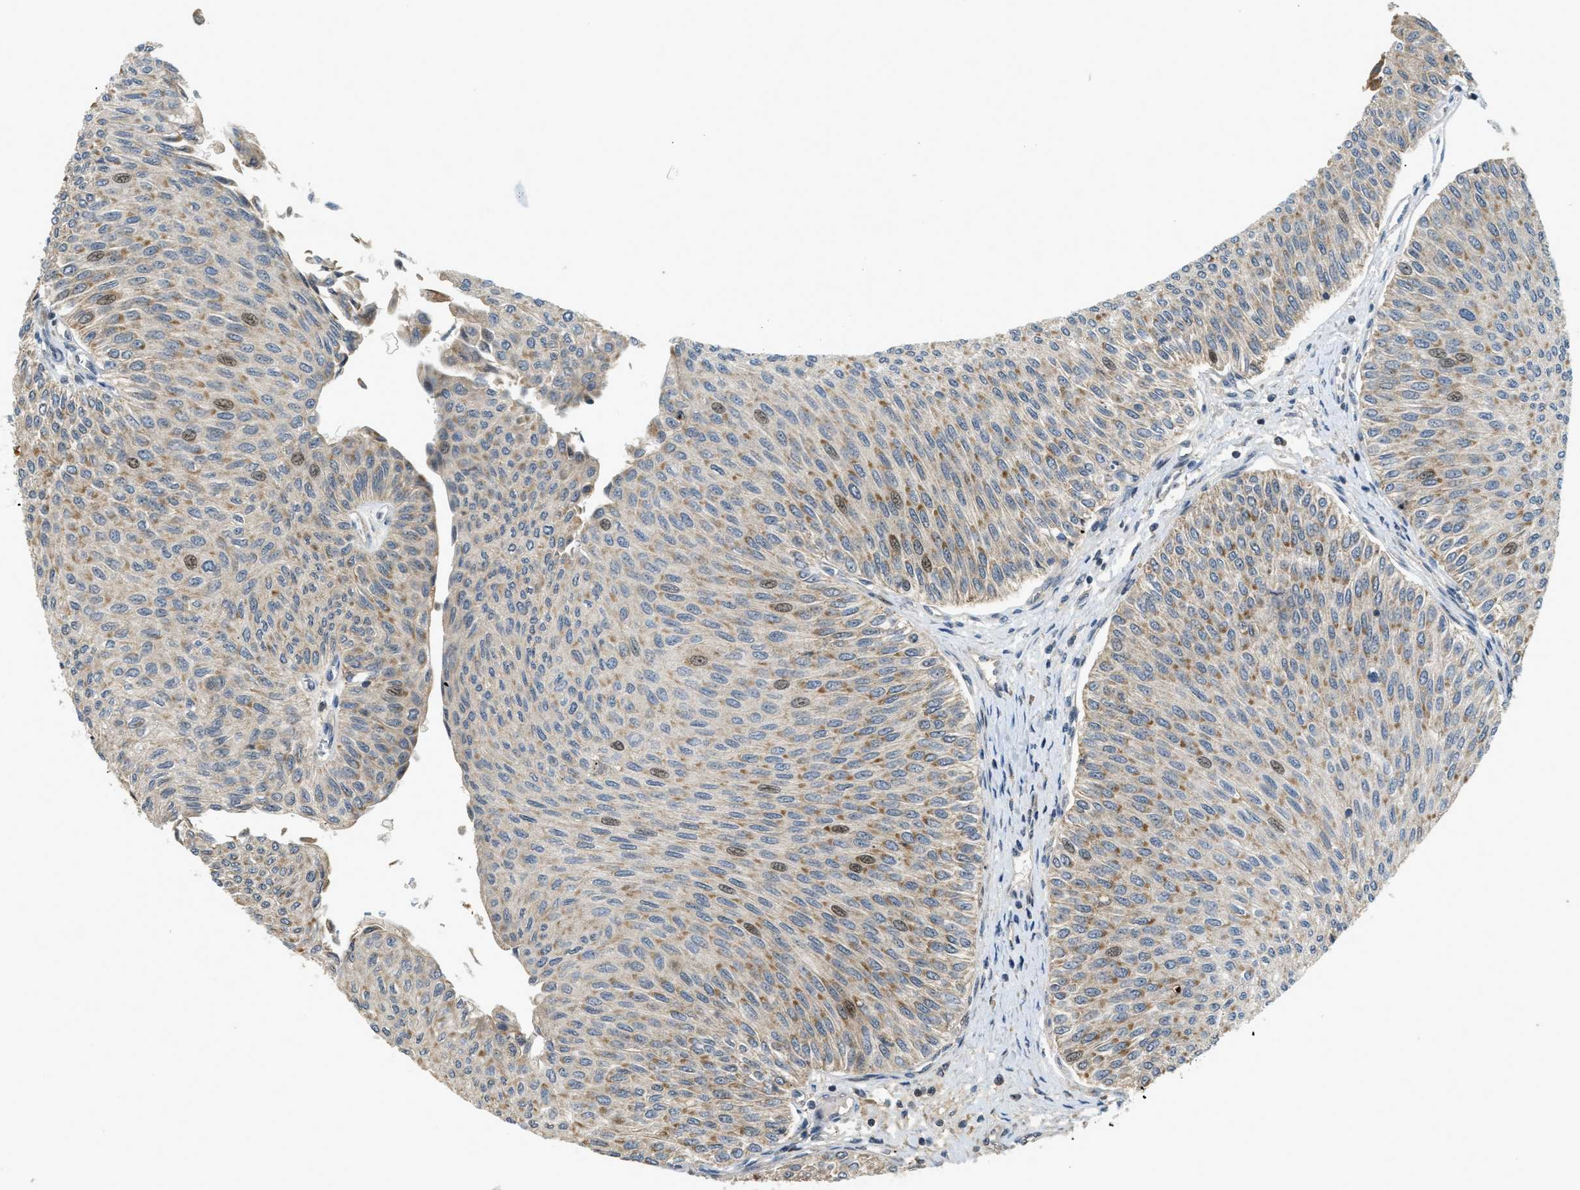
{"staining": {"intensity": "moderate", "quantity": "25%-75%", "location": "cytoplasmic/membranous,nuclear"}, "tissue": "urothelial cancer", "cell_type": "Tumor cells", "image_type": "cancer", "snomed": [{"axis": "morphology", "description": "Urothelial carcinoma, Low grade"}, {"axis": "topography", "description": "Urinary bladder"}], "caption": "Urothelial carcinoma (low-grade) stained for a protein (brown) demonstrates moderate cytoplasmic/membranous and nuclear positive expression in about 25%-75% of tumor cells.", "gene": "TRAPPC14", "patient": {"sex": "male", "age": 78}}